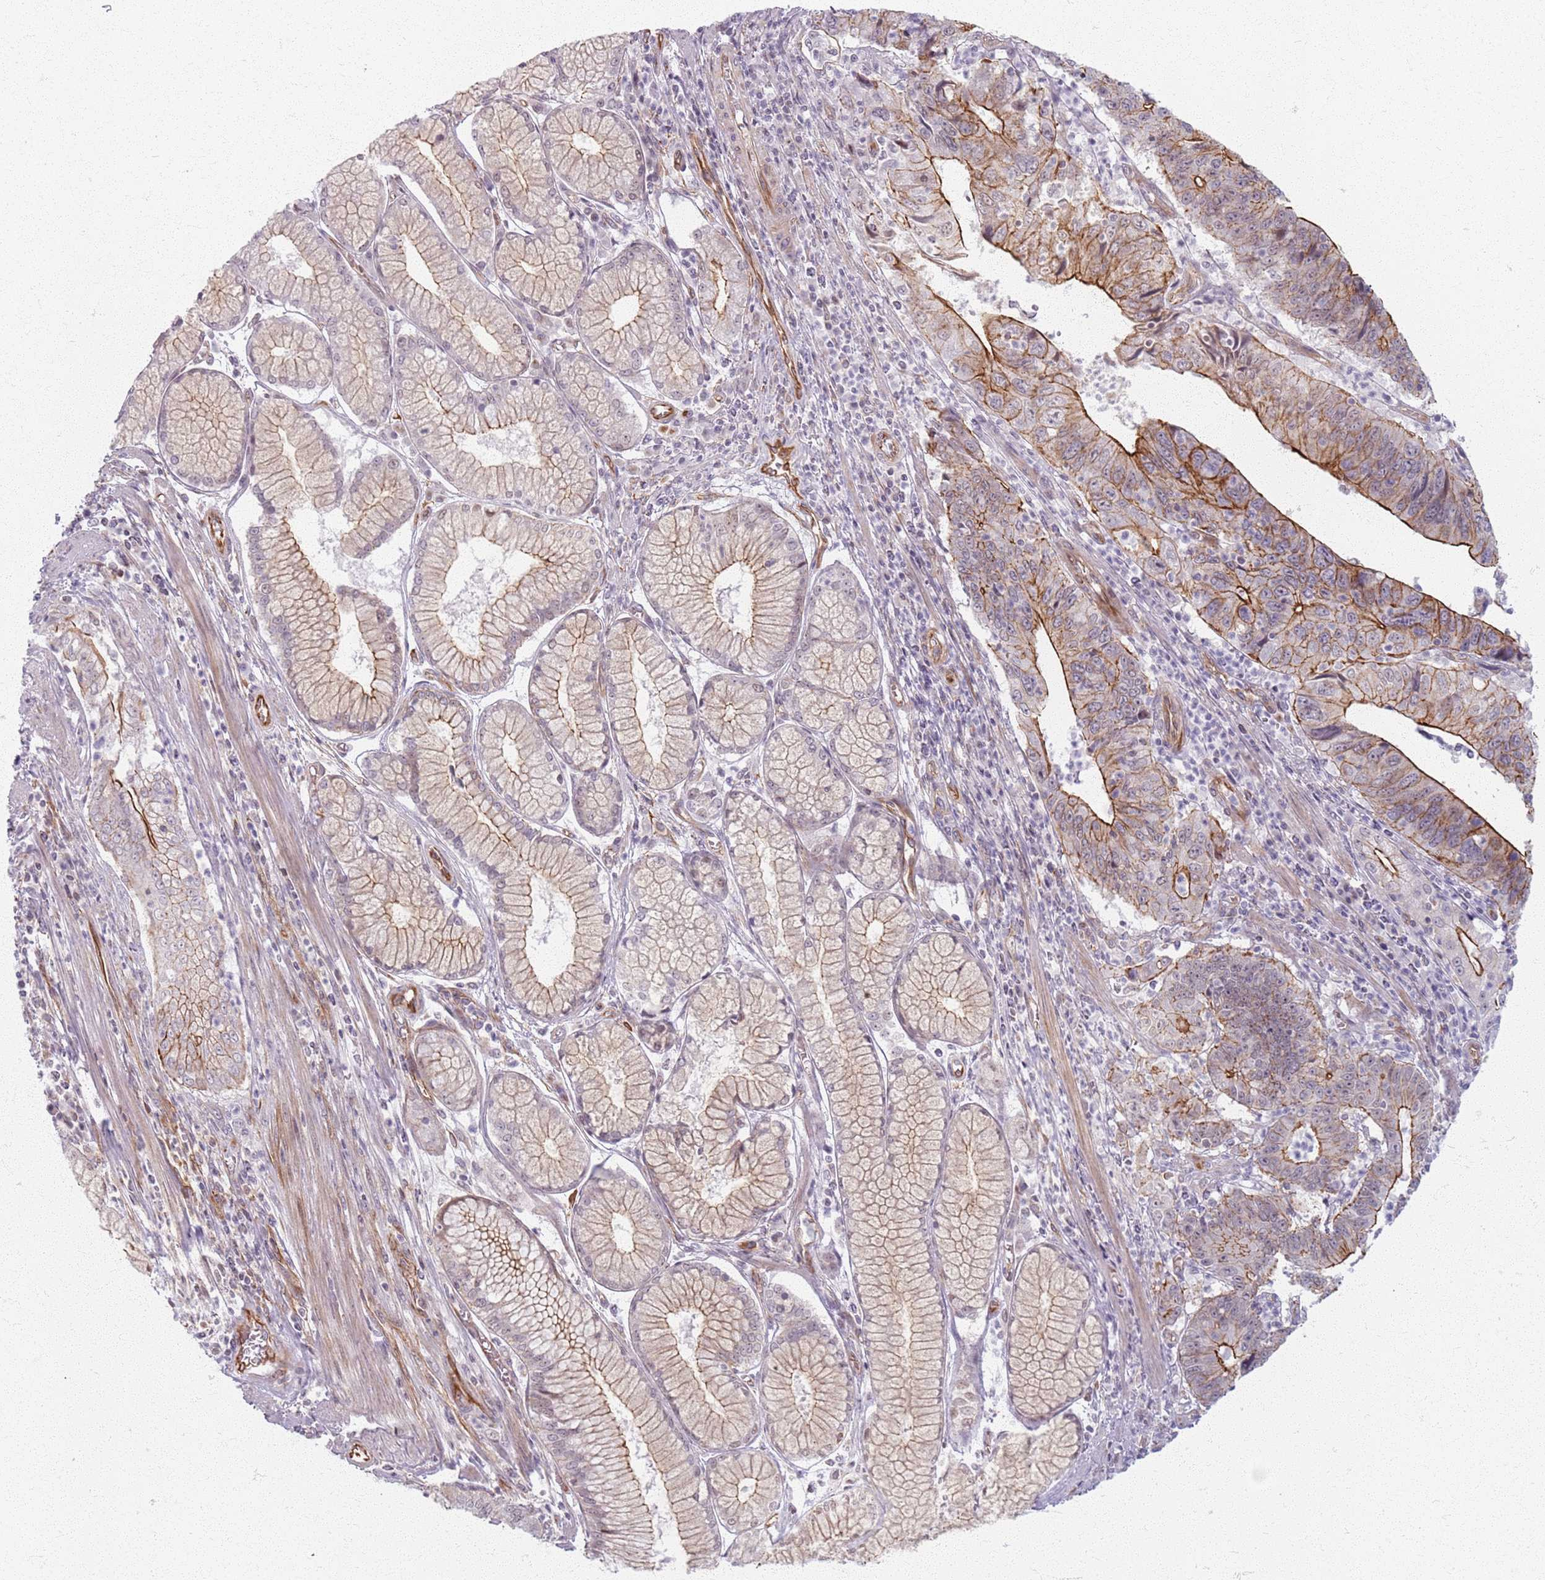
{"staining": {"intensity": "strong", "quantity": "25%-75%", "location": "cytoplasmic/membranous"}, "tissue": "stomach cancer", "cell_type": "Tumor cells", "image_type": "cancer", "snomed": [{"axis": "morphology", "description": "Adenocarcinoma, NOS"}, {"axis": "topography", "description": "Stomach"}], "caption": "This image reveals immunohistochemistry staining of human stomach adenocarcinoma, with high strong cytoplasmic/membranous staining in approximately 25%-75% of tumor cells.", "gene": "KCNA5", "patient": {"sex": "male", "age": 59}}